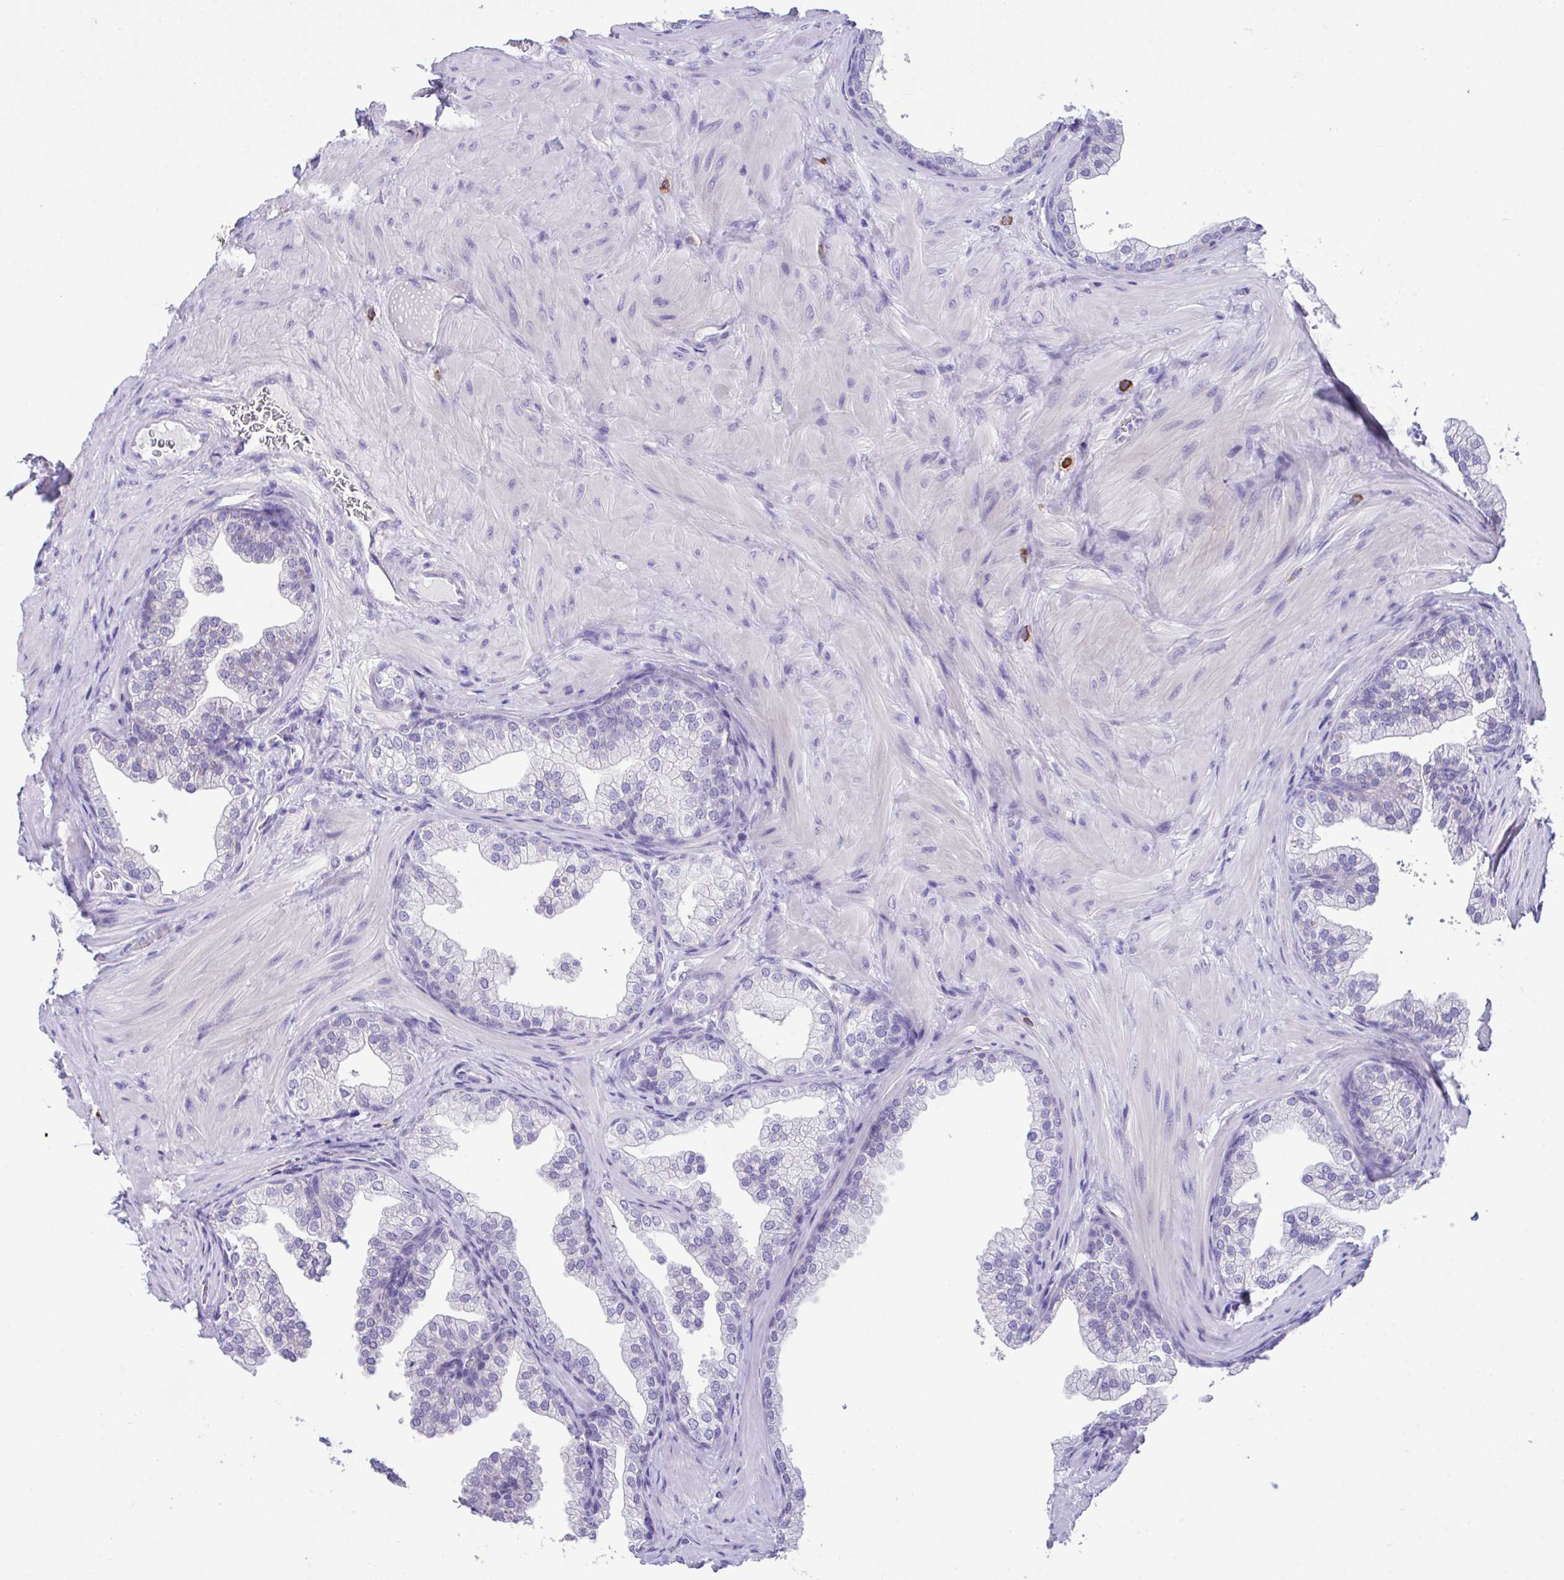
{"staining": {"intensity": "negative", "quantity": "none", "location": "none"}, "tissue": "prostate", "cell_type": "Glandular cells", "image_type": "normal", "snomed": [{"axis": "morphology", "description": "Normal tissue, NOS"}, {"axis": "topography", "description": "Prostate"}], "caption": "Image shows no protein positivity in glandular cells of unremarkable prostate.", "gene": "HACD4", "patient": {"sex": "male", "age": 37}}